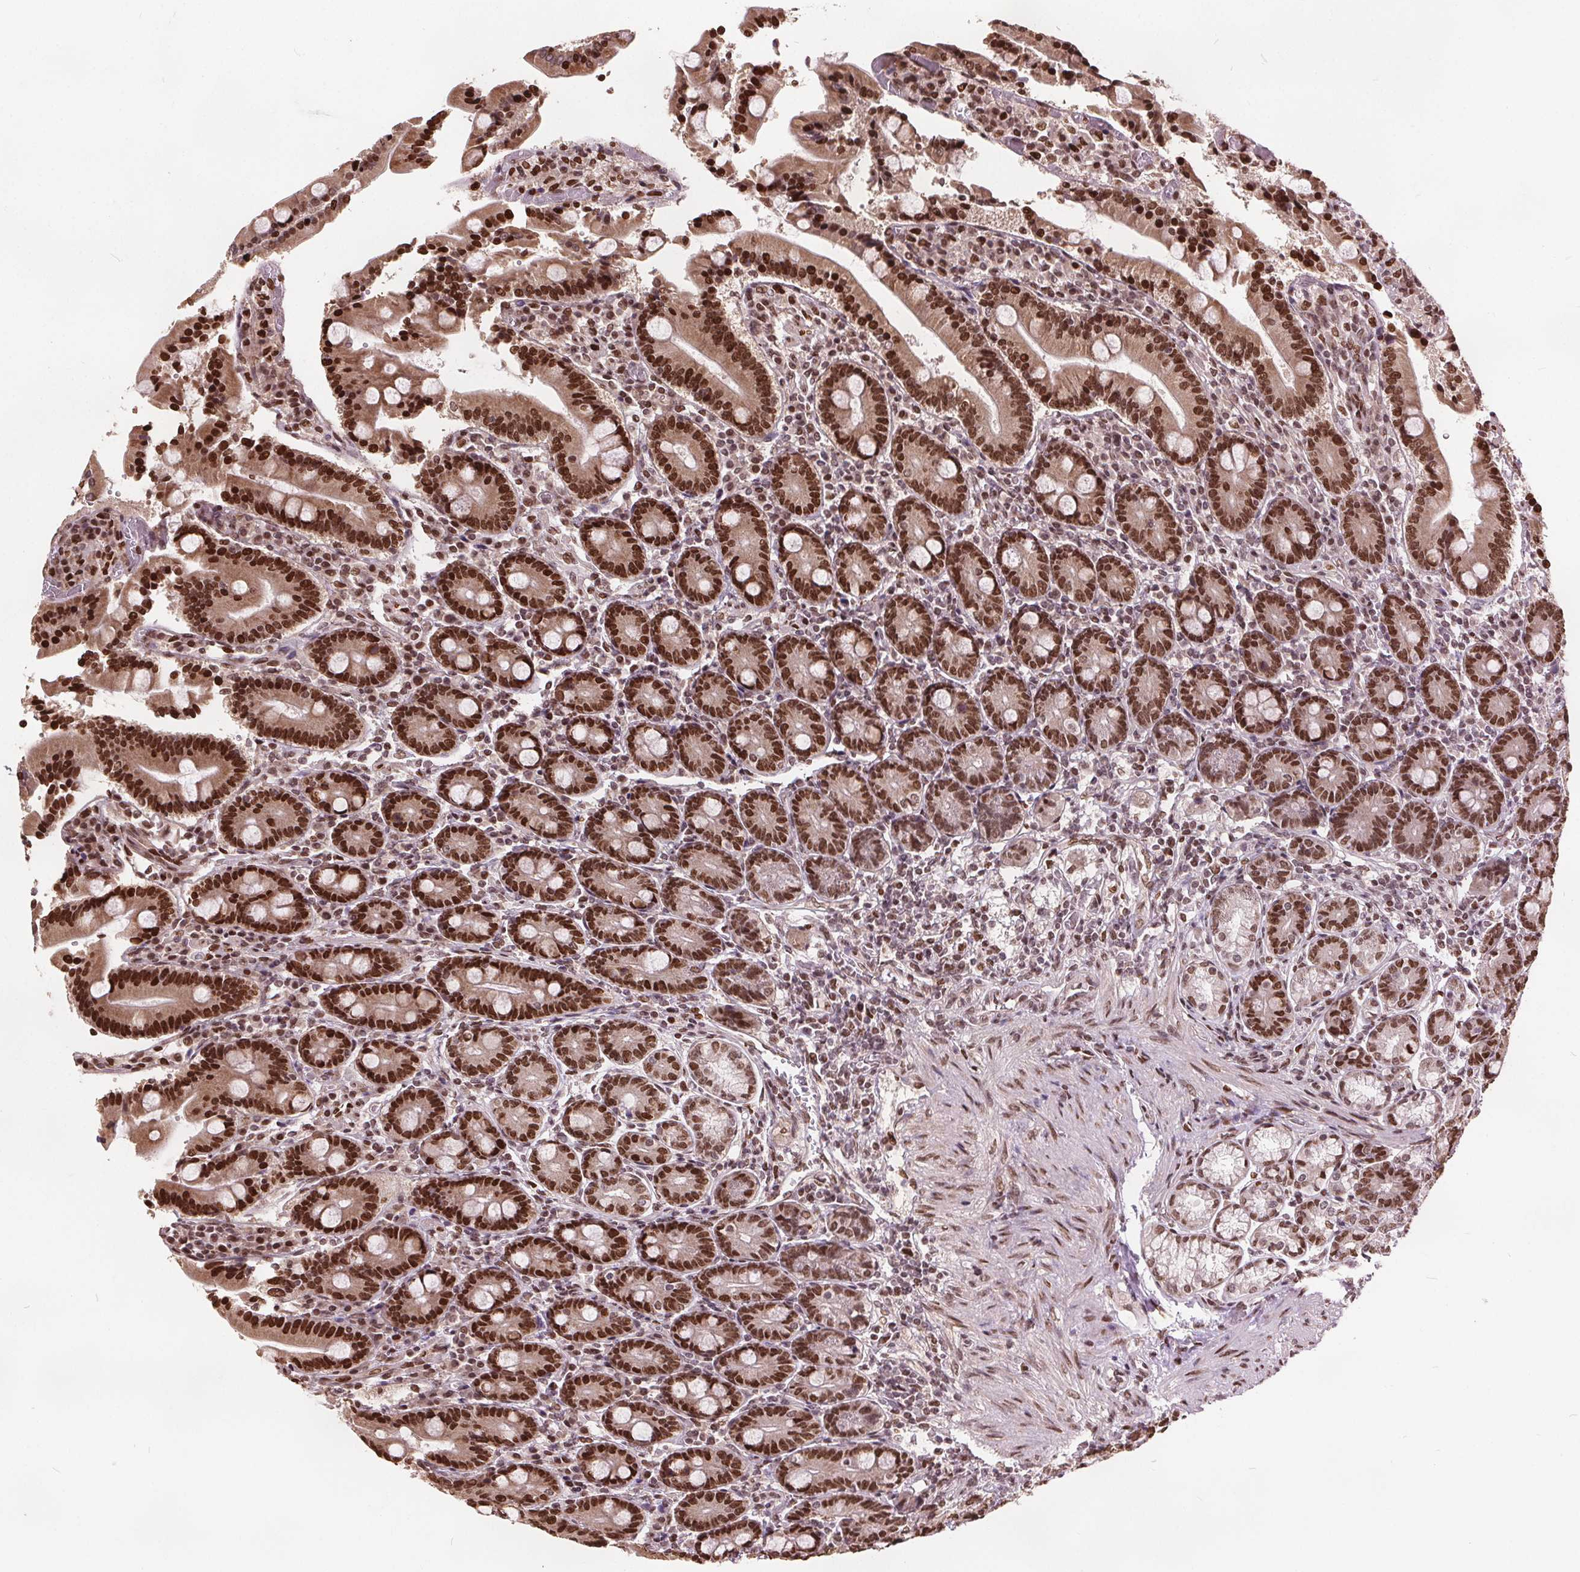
{"staining": {"intensity": "strong", "quantity": ">75%", "location": "nuclear"}, "tissue": "duodenum", "cell_type": "Glandular cells", "image_type": "normal", "snomed": [{"axis": "morphology", "description": "Normal tissue, NOS"}, {"axis": "topography", "description": "Duodenum"}], "caption": "High-magnification brightfield microscopy of benign duodenum stained with DAB (3,3'-diaminobenzidine) (brown) and counterstained with hematoxylin (blue). glandular cells exhibit strong nuclear positivity is appreciated in approximately>75% of cells. The protein of interest is stained brown, and the nuclei are stained in blue (DAB (3,3'-diaminobenzidine) IHC with brightfield microscopy, high magnification).", "gene": "ISLR2", "patient": {"sex": "female", "age": 62}}